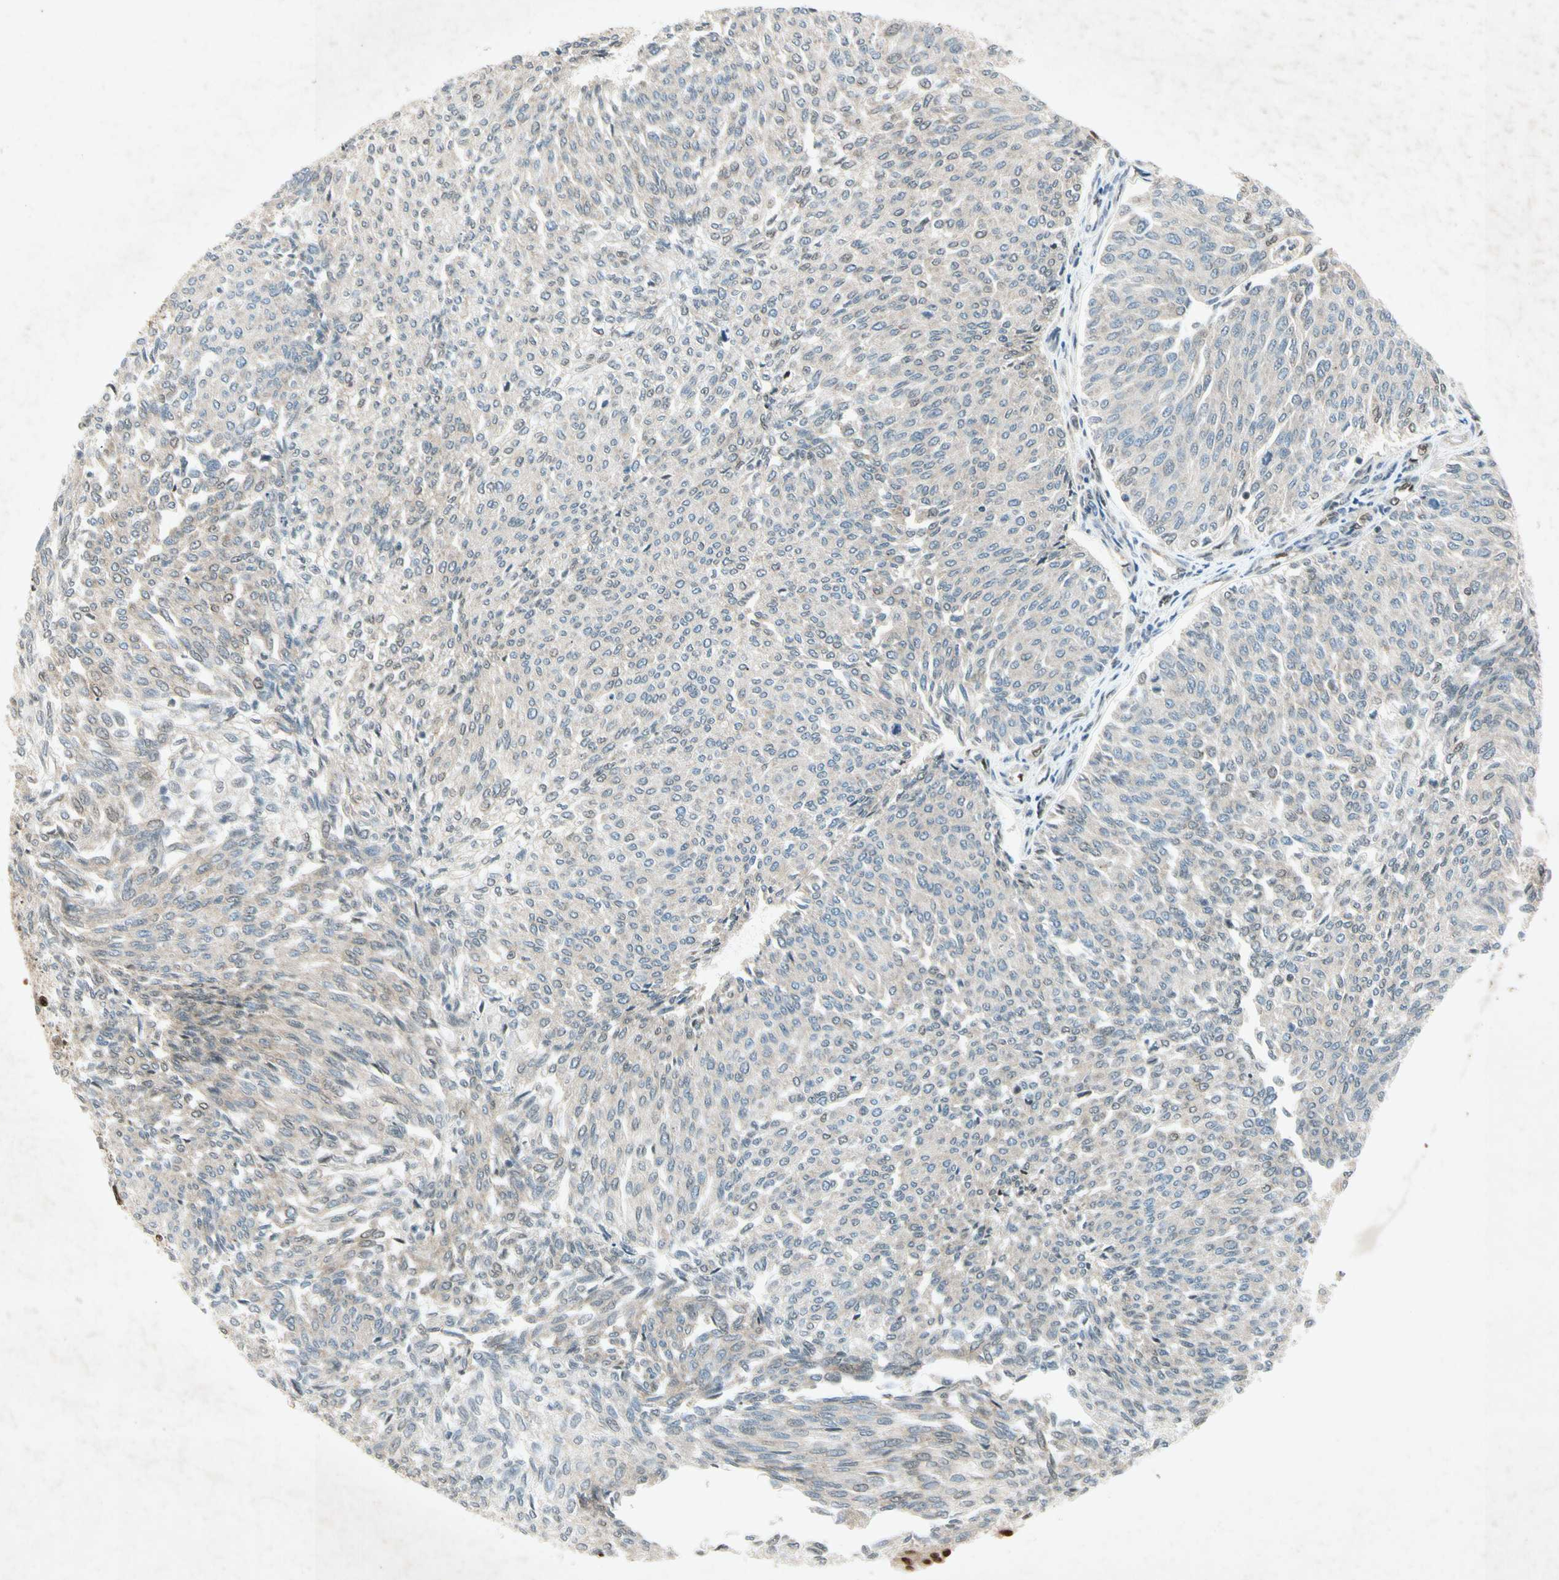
{"staining": {"intensity": "weak", "quantity": ">75%", "location": "cytoplasmic/membranous"}, "tissue": "urothelial cancer", "cell_type": "Tumor cells", "image_type": "cancer", "snomed": [{"axis": "morphology", "description": "Urothelial carcinoma, Low grade"}, {"axis": "topography", "description": "Urinary bladder"}], "caption": "Urothelial cancer stained for a protein (brown) displays weak cytoplasmic/membranous positive staining in approximately >75% of tumor cells.", "gene": "RNF43", "patient": {"sex": "female", "age": 79}}